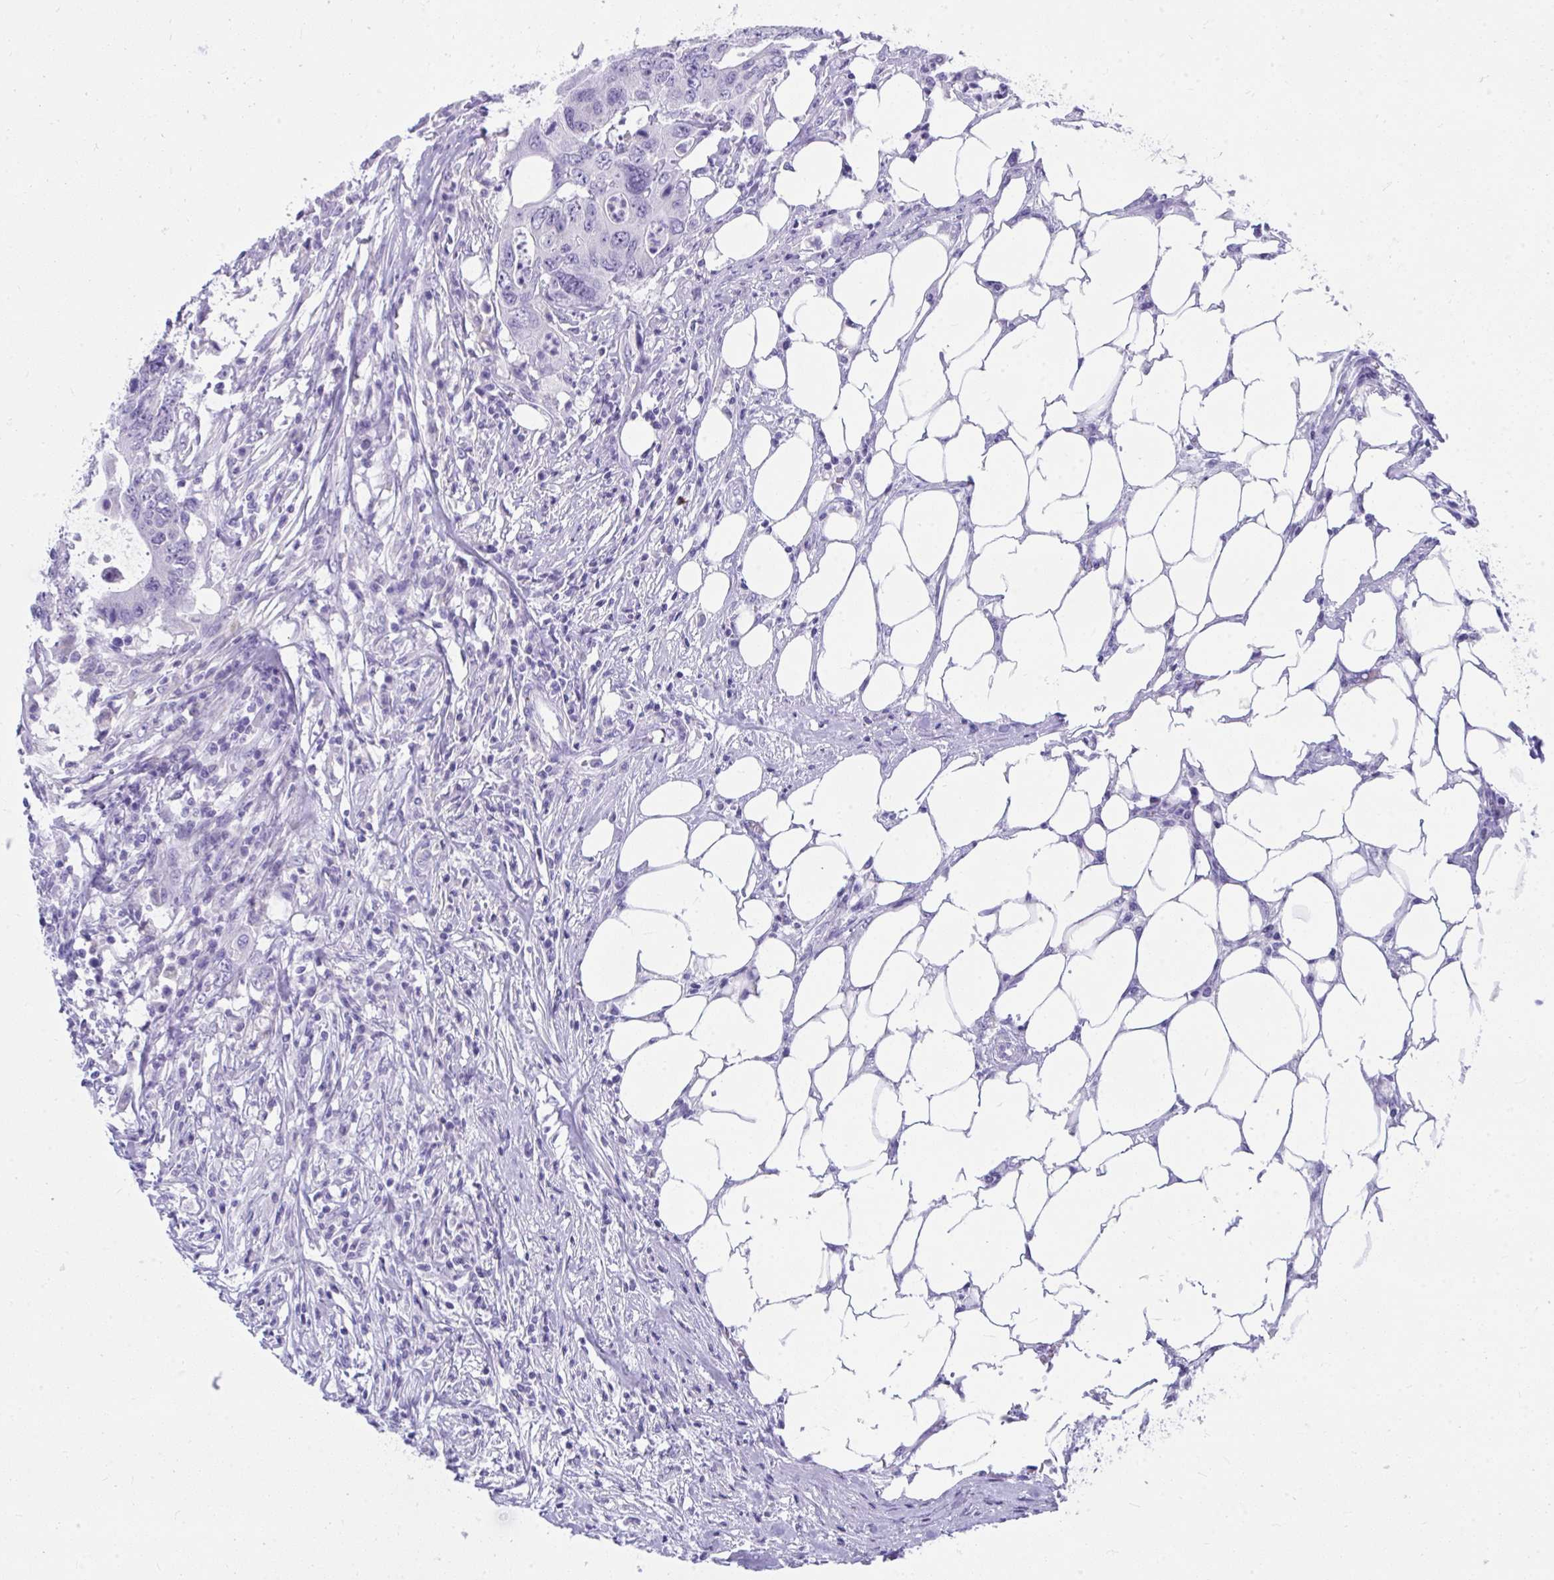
{"staining": {"intensity": "negative", "quantity": "none", "location": "none"}, "tissue": "colorectal cancer", "cell_type": "Tumor cells", "image_type": "cancer", "snomed": [{"axis": "morphology", "description": "Adenocarcinoma, NOS"}, {"axis": "topography", "description": "Colon"}], "caption": "Tumor cells show no significant positivity in colorectal cancer (adenocarcinoma).", "gene": "ISL1", "patient": {"sex": "male", "age": 71}}